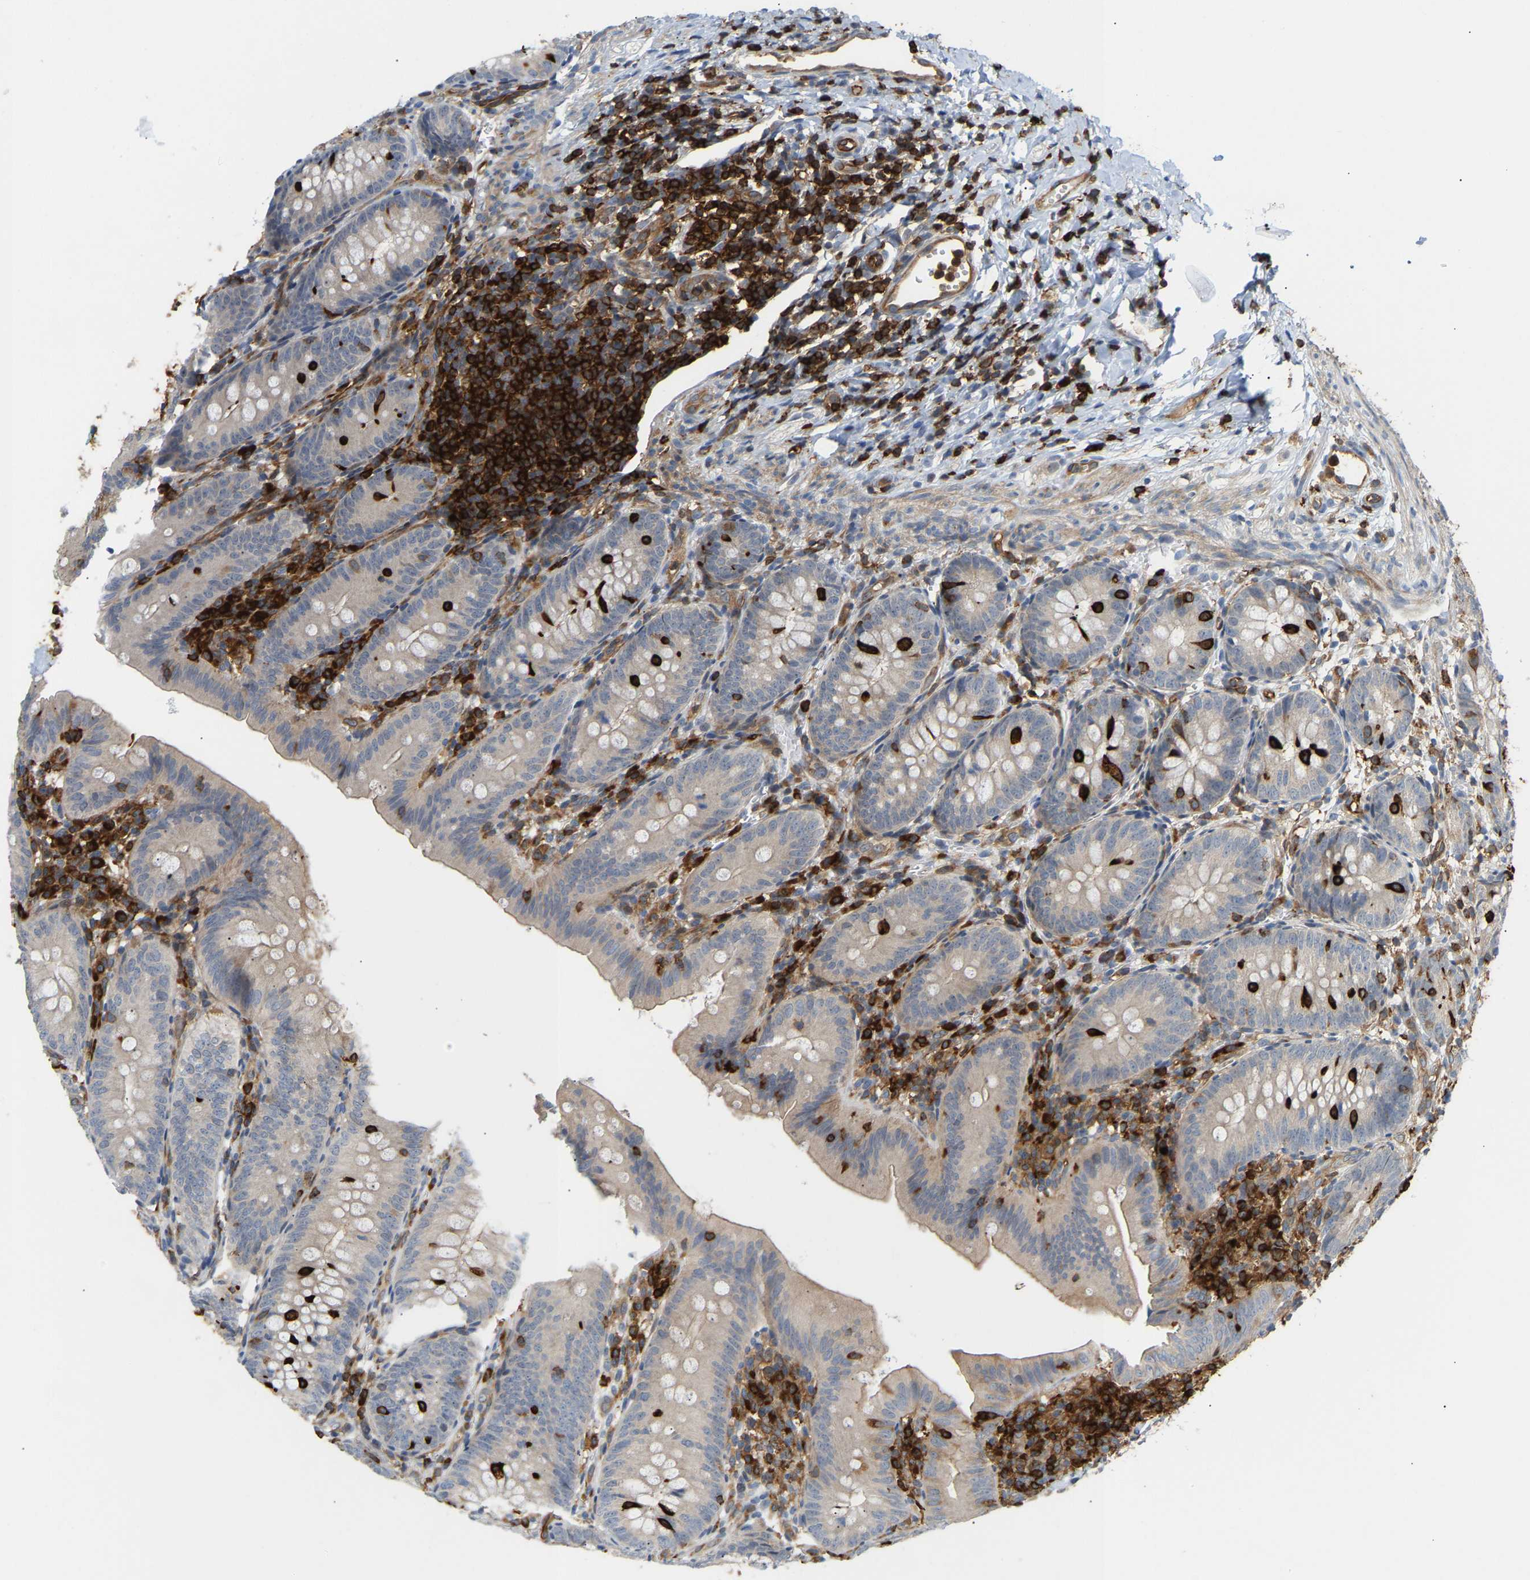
{"staining": {"intensity": "weak", "quantity": "<25%", "location": "cytoplasmic/membranous"}, "tissue": "appendix", "cell_type": "Glandular cells", "image_type": "normal", "snomed": [{"axis": "morphology", "description": "Normal tissue, NOS"}, {"axis": "topography", "description": "Appendix"}], "caption": "Immunohistochemistry (IHC) histopathology image of normal appendix: human appendix stained with DAB (3,3'-diaminobenzidine) demonstrates no significant protein staining in glandular cells. (DAB immunohistochemistry (IHC) with hematoxylin counter stain).", "gene": "PLCG2", "patient": {"sex": "male", "age": 1}}